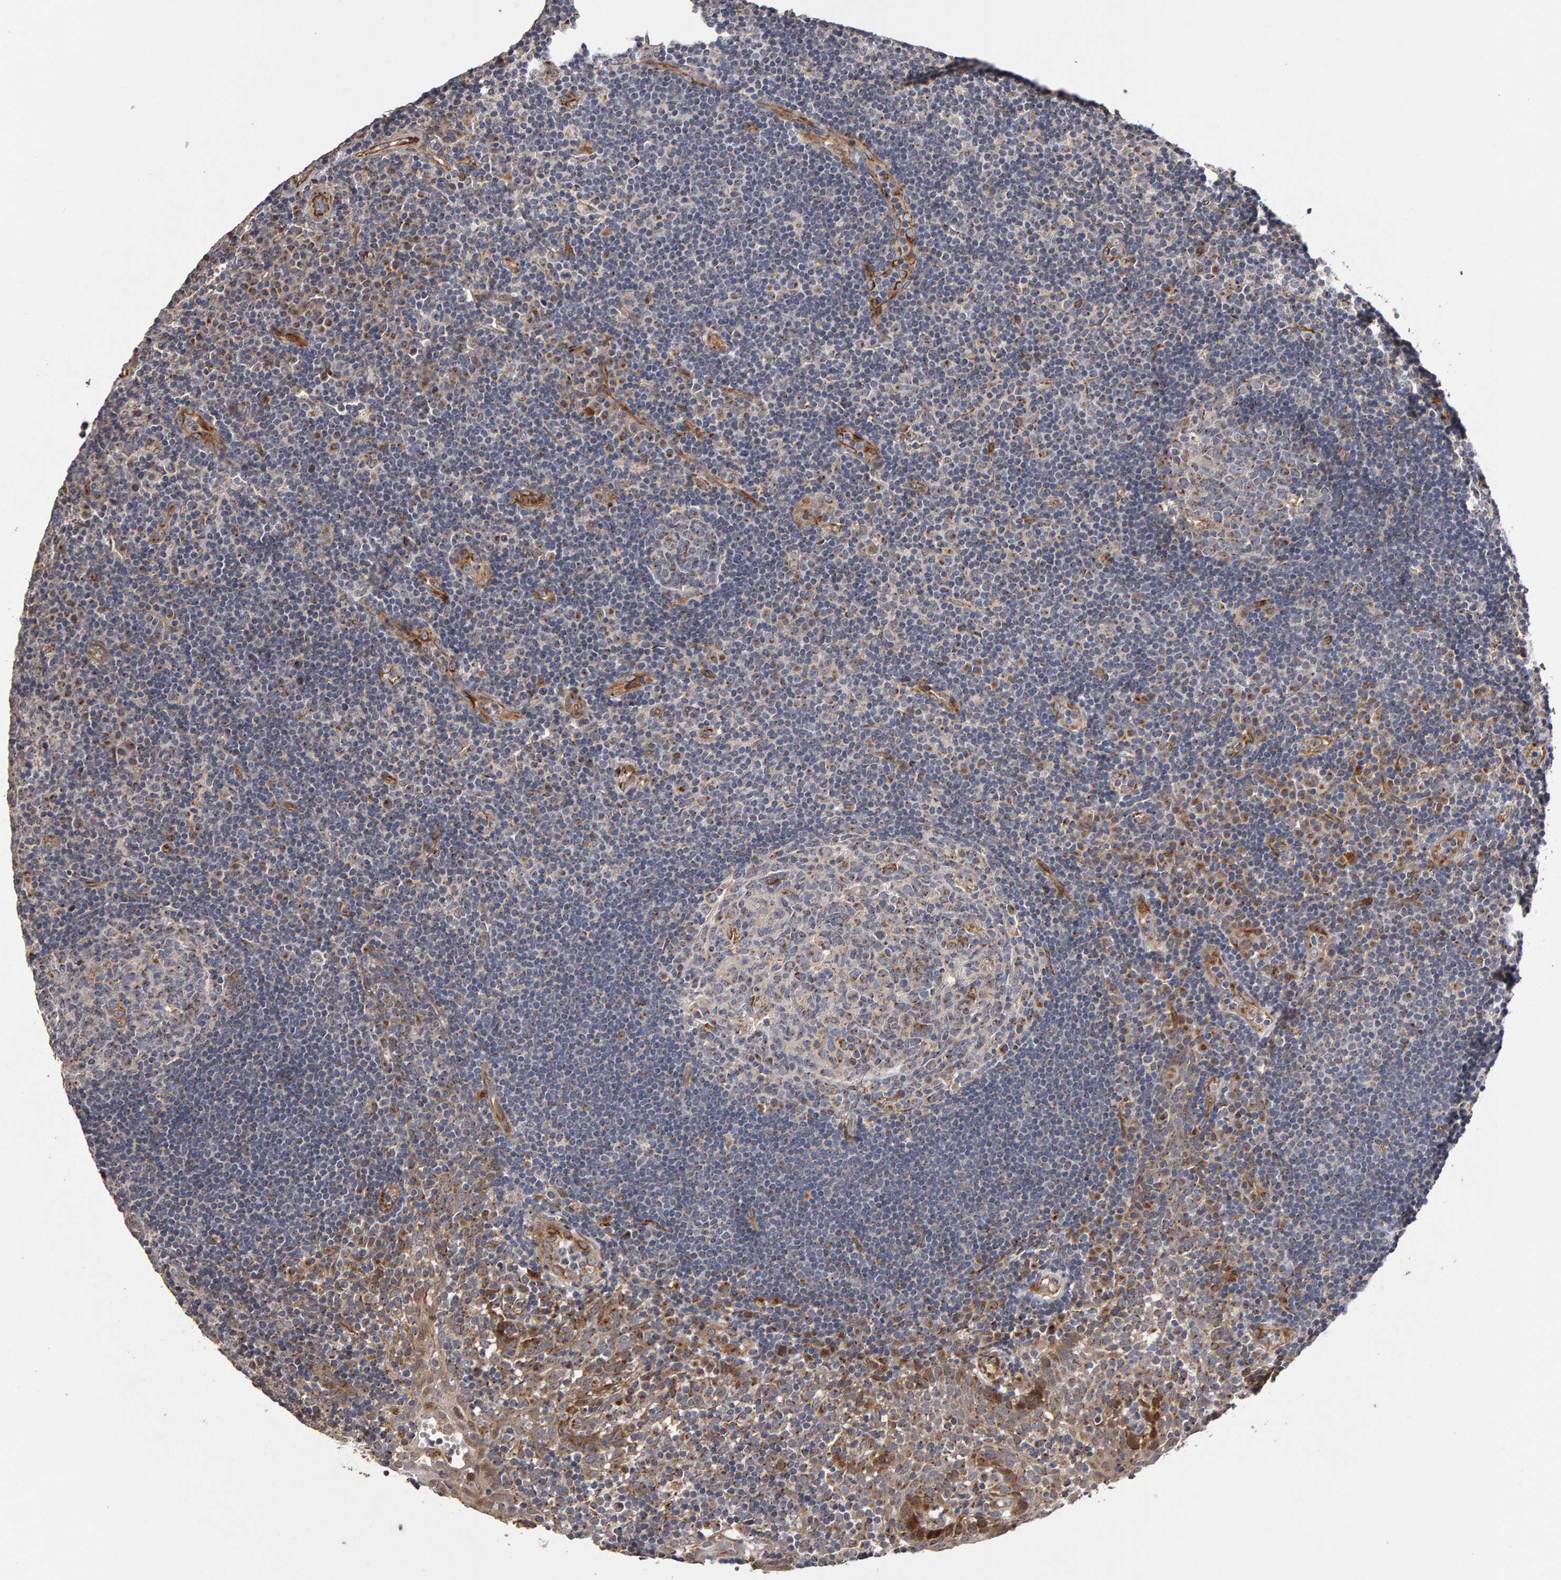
{"staining": {"intensity": "moderate", "quantity": ">75%", "location": "cytoplasmic/membranous"}, "tissue": "tonsil", "cell_type": "Germinal center cells", "image_type": "normal", "snomed": [{"axis": "morphology", "description": "Normal tissue, NOS"}, {"axis": "topography", "description": "Tonsil"}], "caption": "Protein staining of normal tonsil demonstrates moderate cytoplasmic/membranous positivity in about >75% of germinal center cells. (IHC, brightfield microscopy, high magnification).", "gene": "CANT1", "patient": {"sex": "female", "age": 40}}